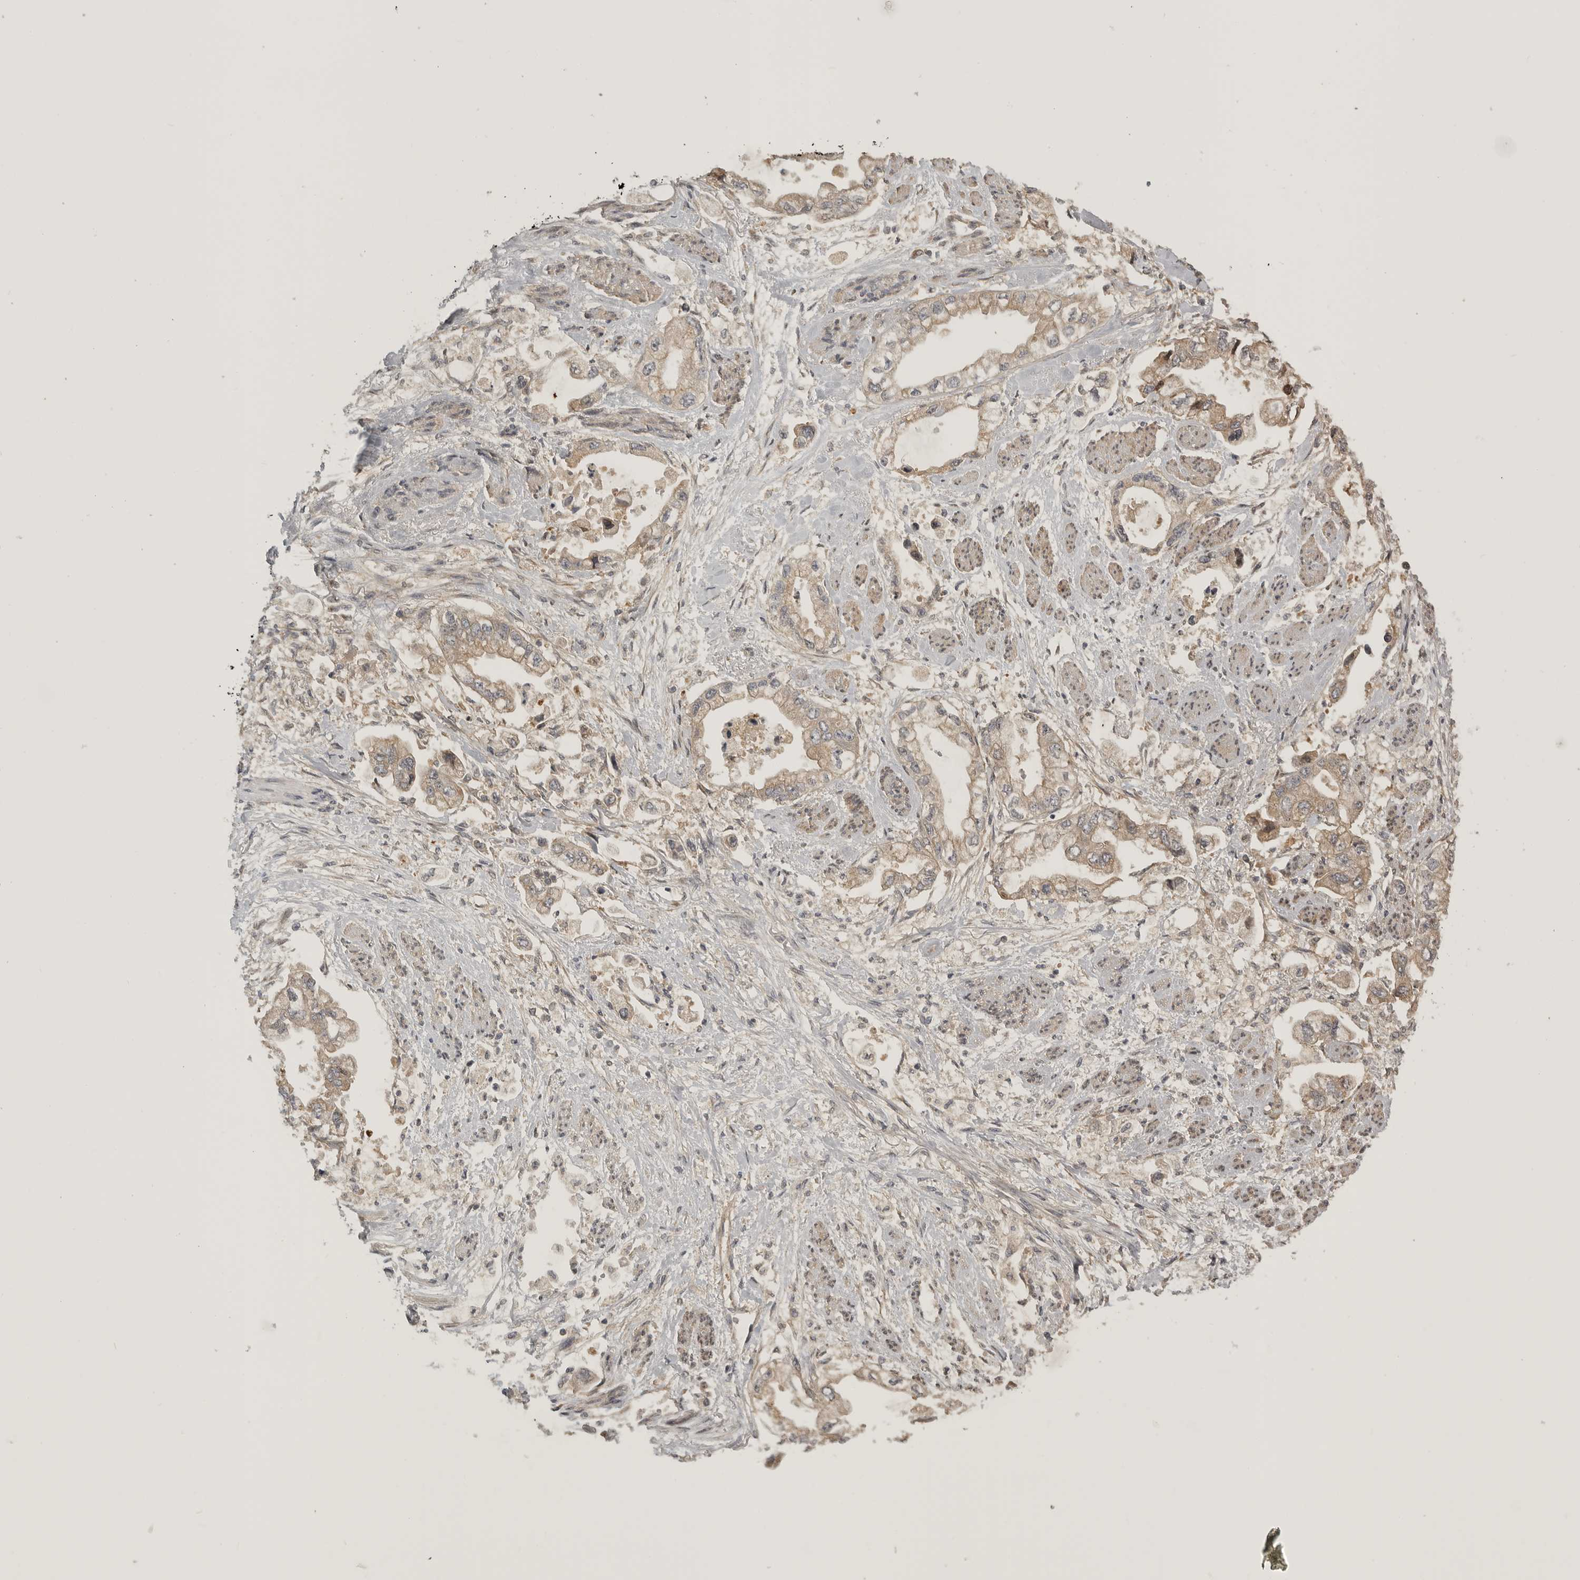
{"staining": {"intensity": "weak", "quantity": ">75%", "location": "cytoplasmic/membranous"}, "tissue": "stomach cancer", "cell_type": "Tumor cells", "image_type": "cancer", "snomed": [{"axis": "morphology", "description": "Adenocarcinoma, NOS"}, {"axis": "topography", "description": "Stomach"}], "caption": "Immunohistochemical staining of stomach cancer displays low levels of weak cytoplasmic/membranous expression in about >75% of tumor cells.", "gene": "CUEDC1", "patient": {"sex": "male", "age": 62}}